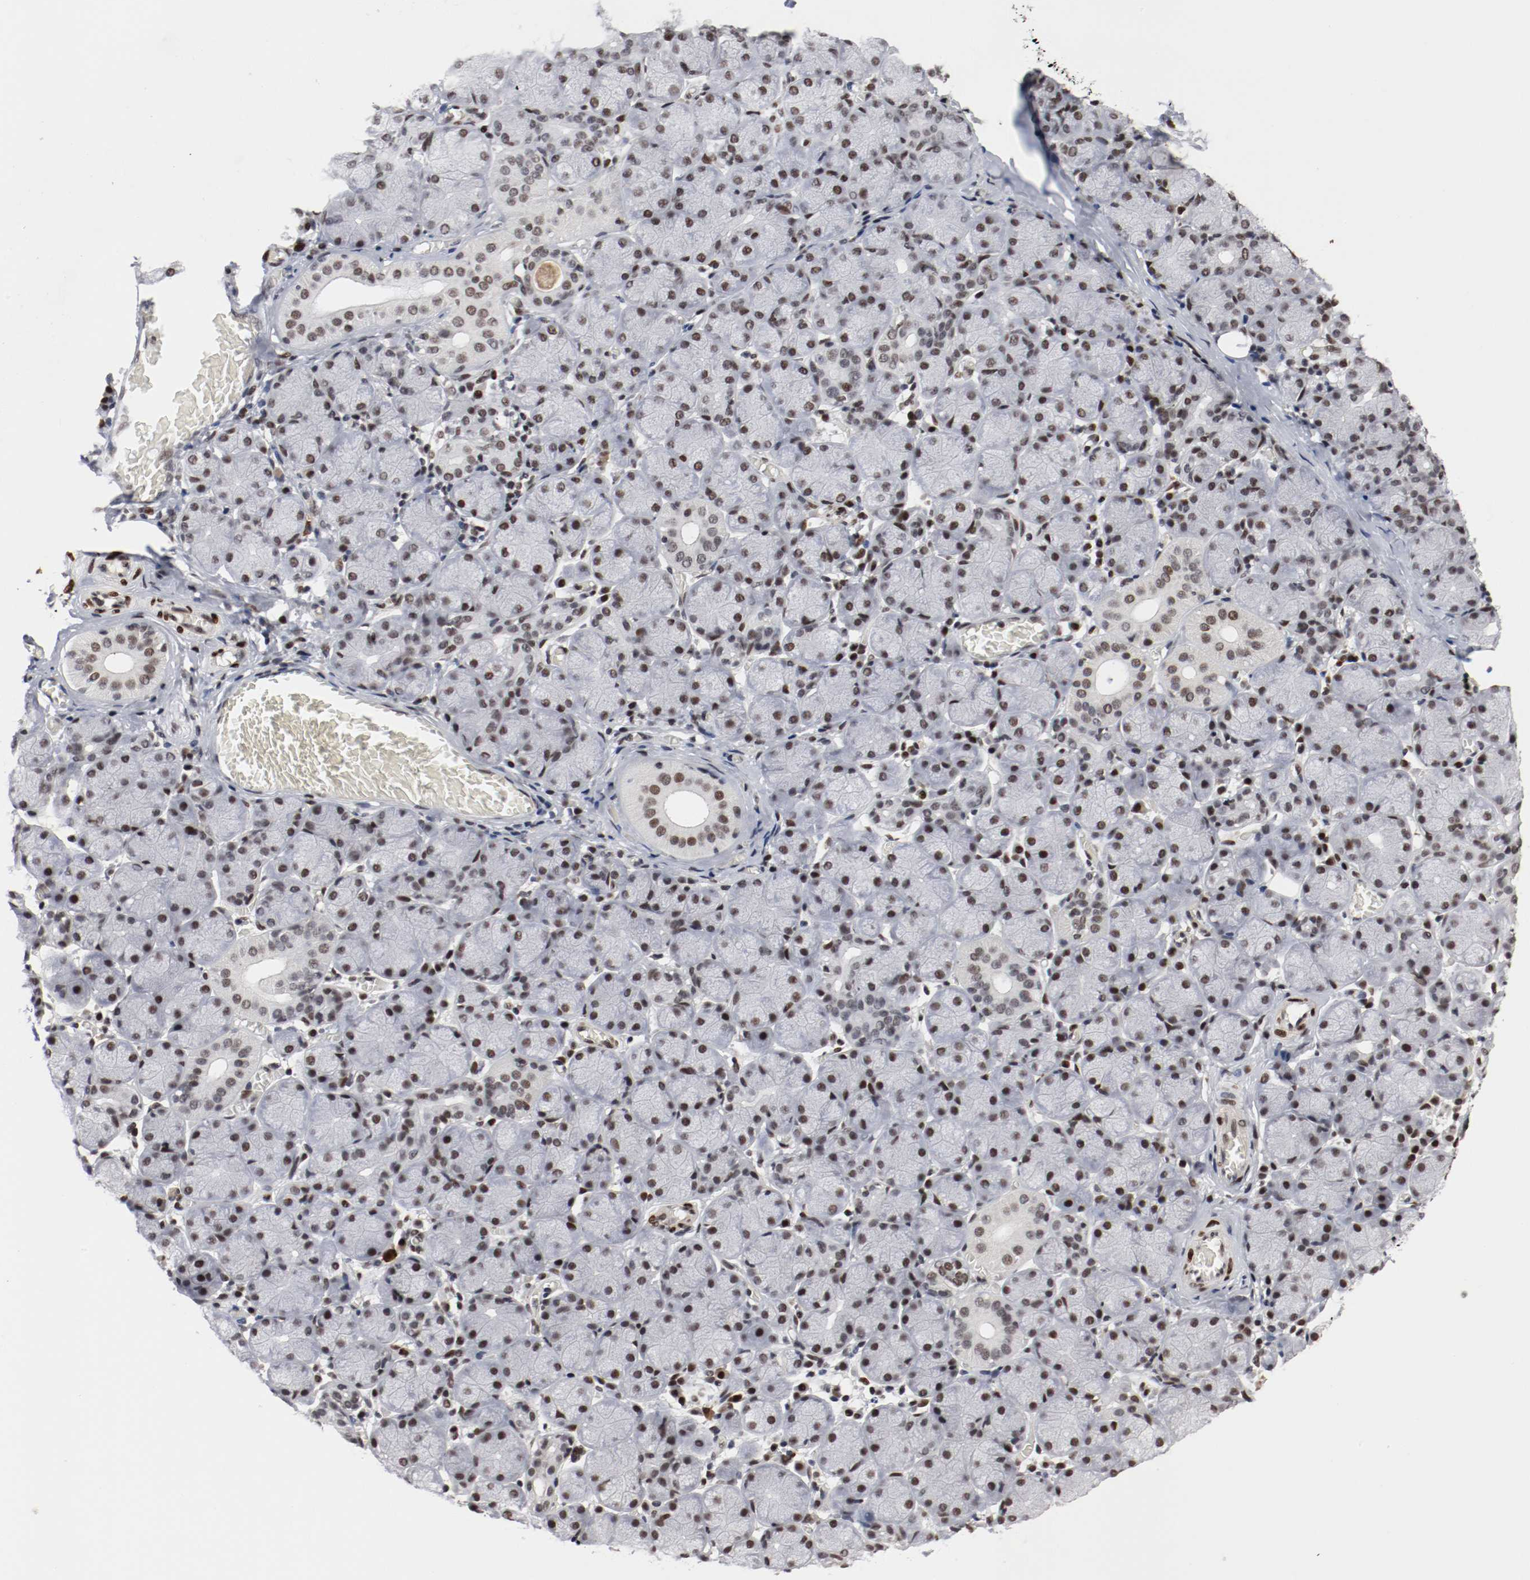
{"staining": {"intensity": "strong", "quantity": ">75%", "location": "nuclear"}, "tissue": "salivary gland", "cell_type": "Glandular cells", "image_type": "normal", "snomed": [{"axis": "morphology", "description": "Normal tissue, NOS"}, {"axis": "topography", "description": "Salivary gland"}], "caption": "DAB (3,3'-diaminobenzidine) immunohistochemical staining of unremarkable salivary gland displays strong nuclear protein staining in approximately >75% of glandular cells. (DAB = brown stain, brightfield microscopy at high magnification).", "gene": "MEF2D", "patient": {"sex": "female", "age": 24}}